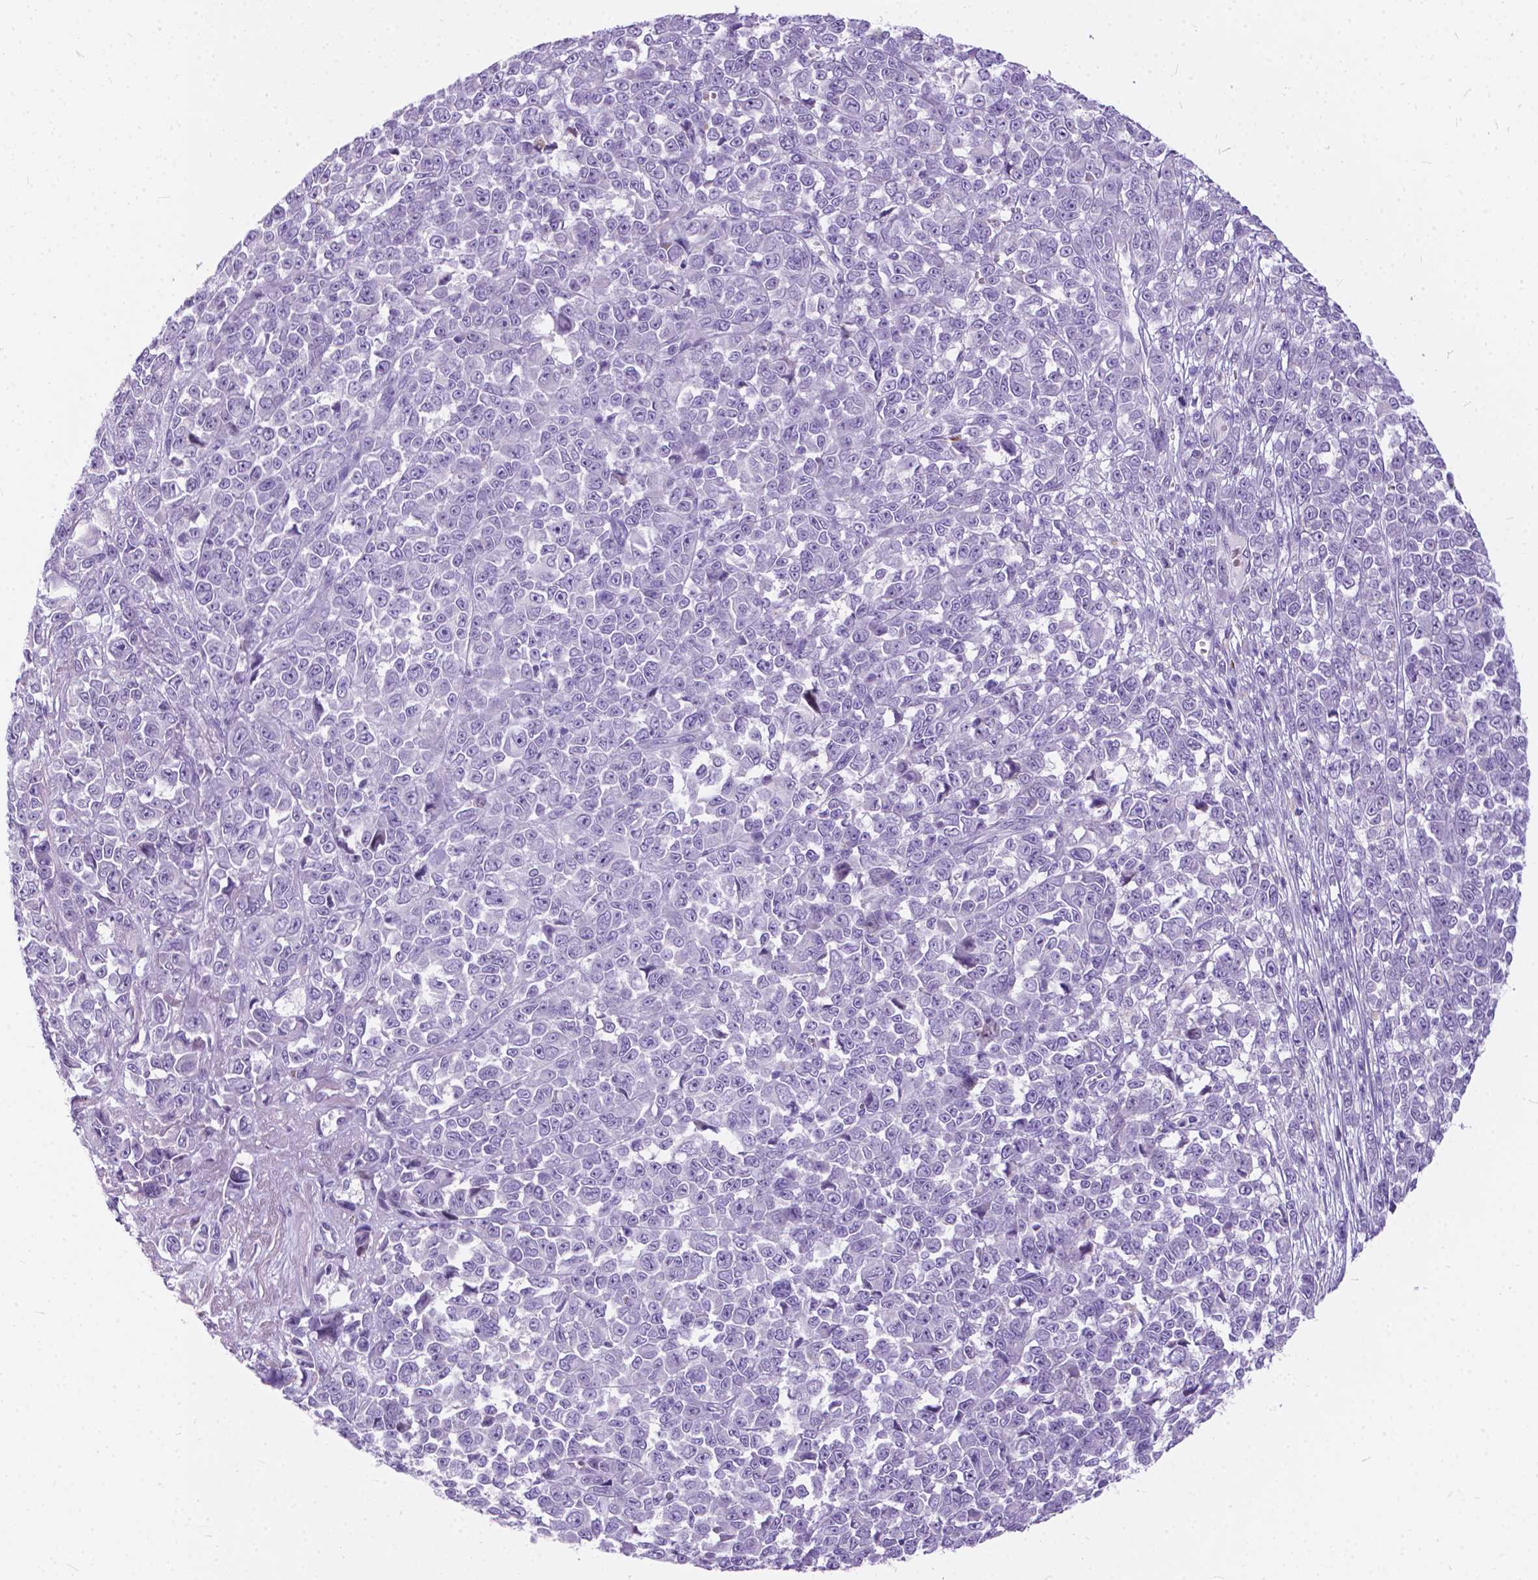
{"staining": {"intensity": "negative", "quantity": "none", "location": "none"}, "tissue": "melanoma", "cell_type": "Tumor cells", "image_type": "cancer", "snomed": [{"axis": "morphology", "description": "Malignant melanoma, NOS"}, {"axis": "topography", "description": "Skin"}], "caption": "This is an IHC histopathology image of human malignant melanoma. There is no staining in tumor cells.", "gene": "BSND", "patient": {"sex": "female", "age": 95}}